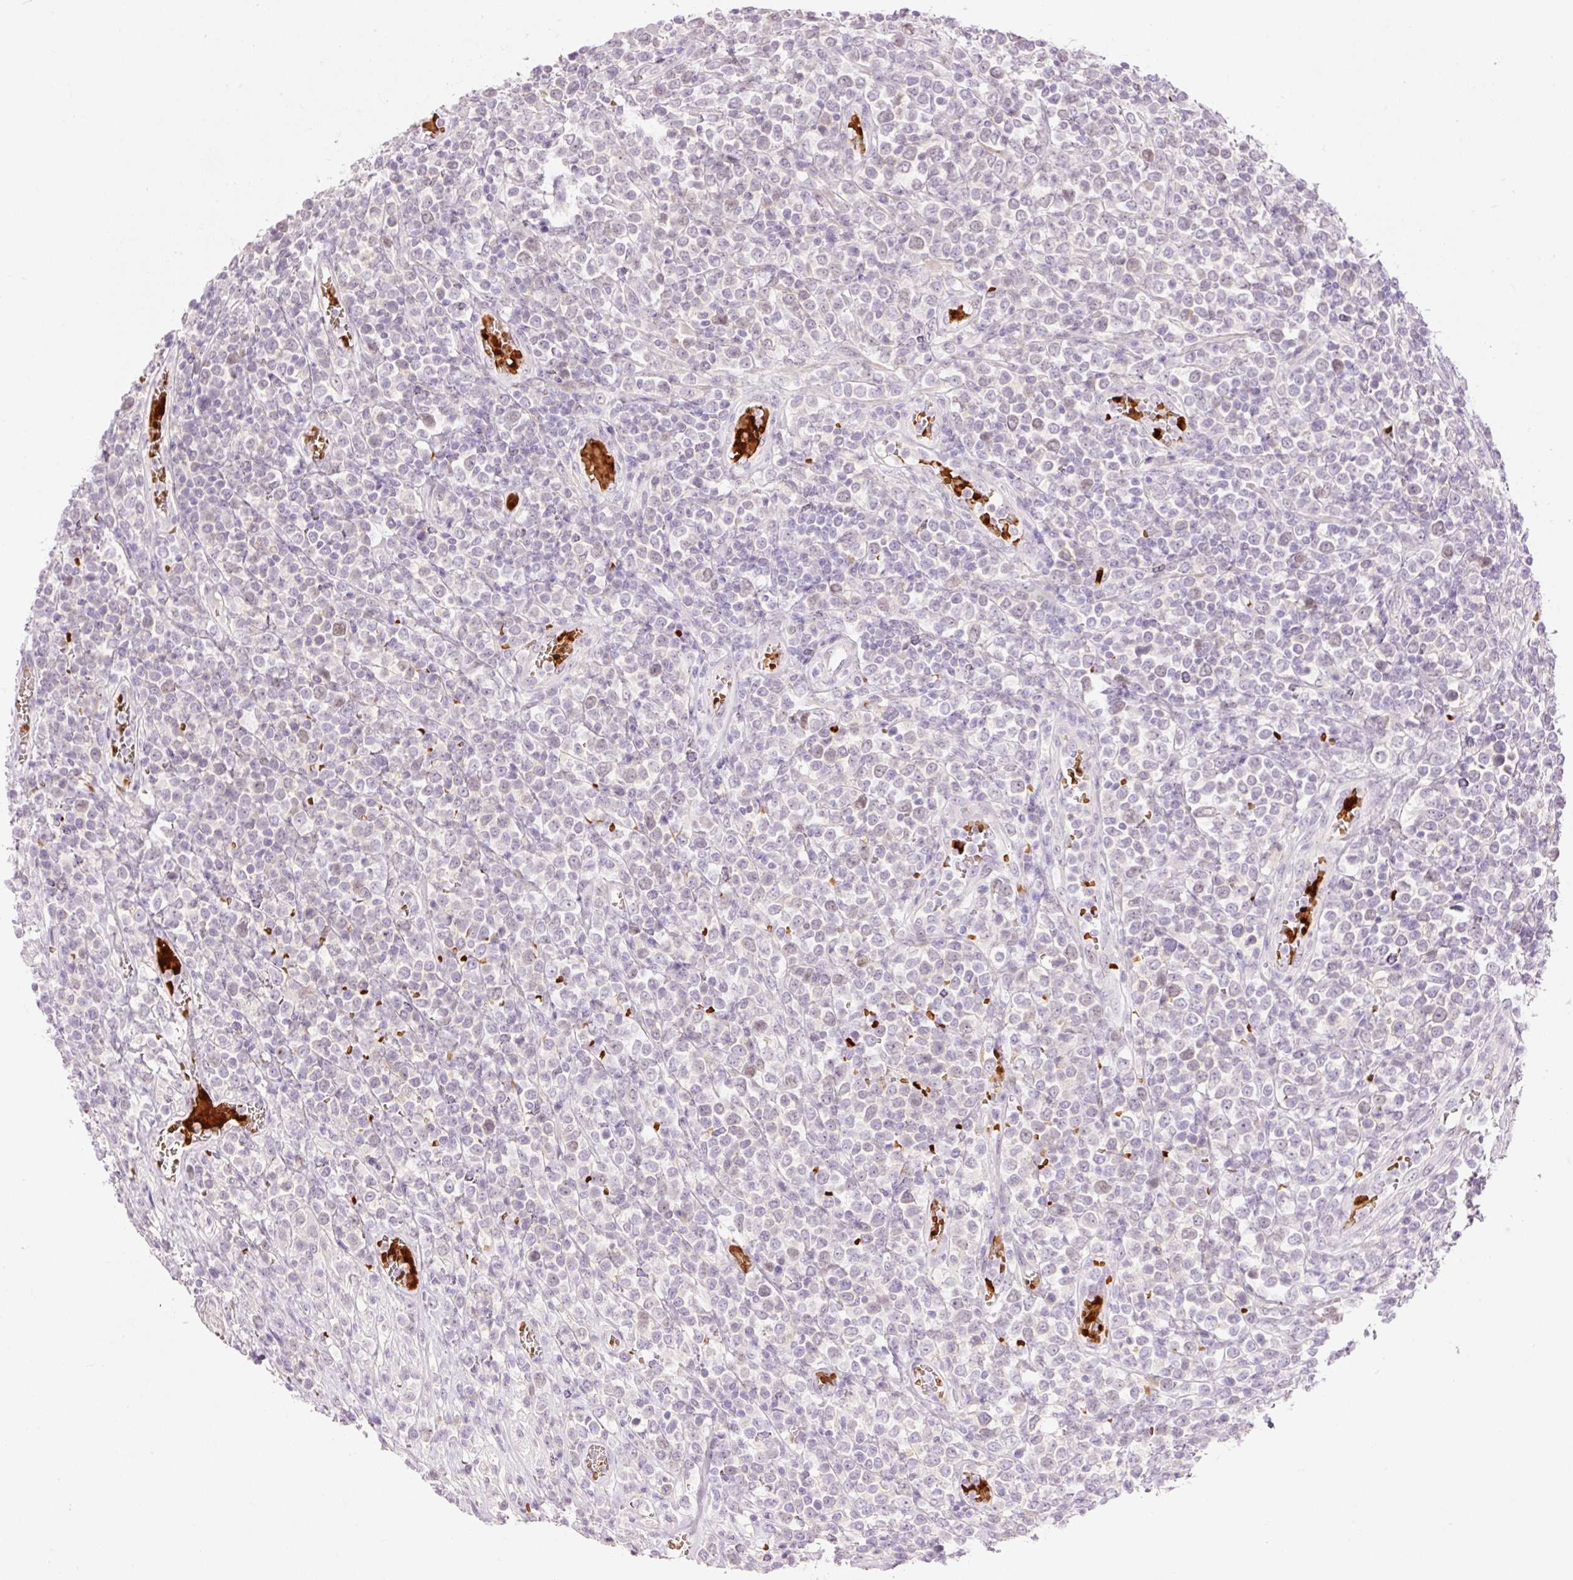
{"staining": {"intensity": "weak", "quantity": "<25%", "location": "nuclear"}, "tissue": "lymphoma", "cell_type": "Tumor cells", "image_type": "cancer", "snomed": [{"axis": "morphology", "description": "Malignant lymphoma, non-Hodgkin's type, High grade"}, {"axis": "topography", "description": "Soft tissue"}], "caption": "Immunohistochemistry micrograph of high-grade malignant lymphoma, non-Hodgkin's type stained for a protein (brown), which displays no expression in tumor cells. (Immunohistochemistry, brightfield microscopy, high magnification).", "gene": "LY6G6D", "patient": {"sex": "female", "age": 56}}